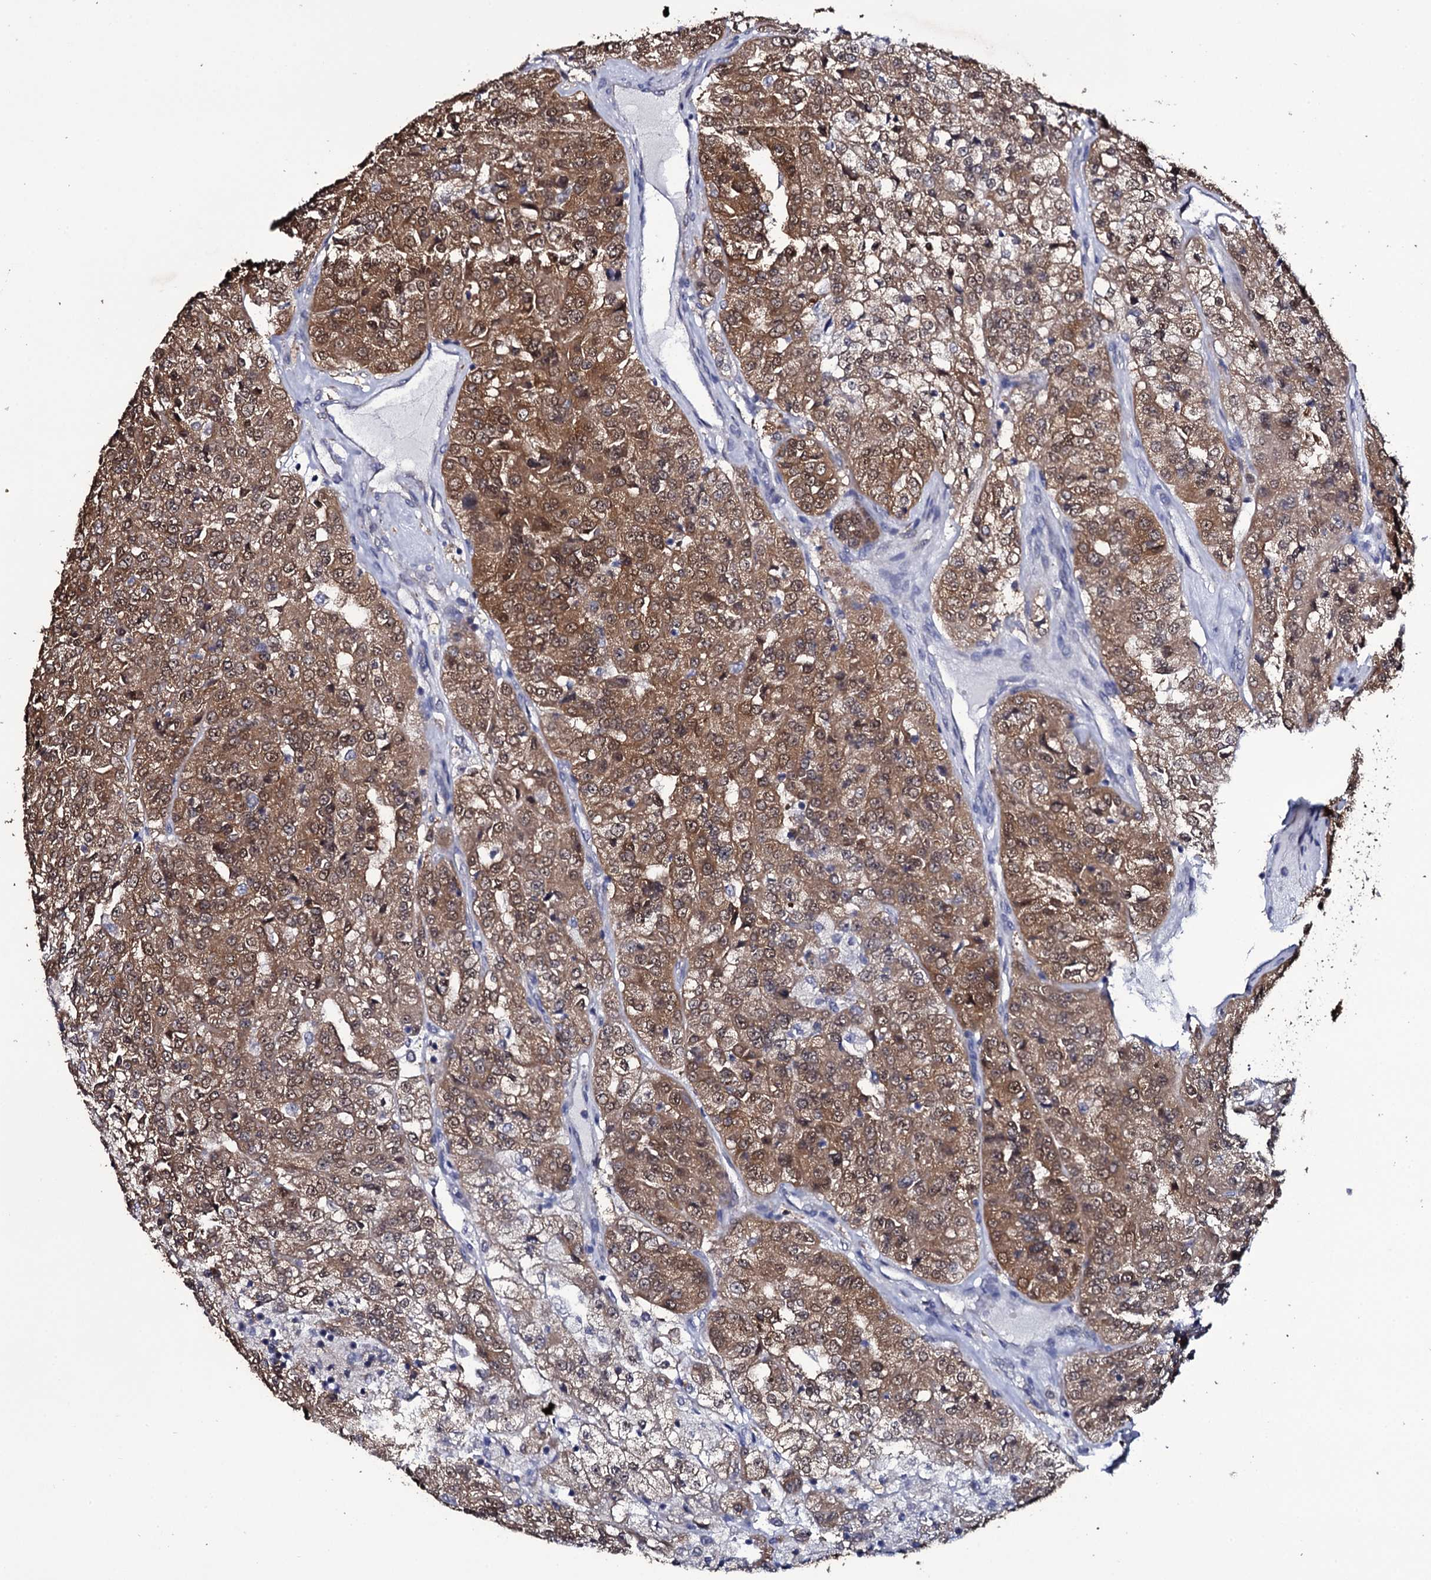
{"staining": {"intensity": "moderate", "quantity": ">75%", "location": "cytoplasmic/membranous,nuclear"}, "tissue": "renal cancer", "cell_type": "Tumor cells", "image_type": "cancer", "snomed": [{"axis": "morphology", "description": "Adenocarcinoma, NOS"}, {"axis": "topography", "description": "Kidney"}], "caption": "Renal cancer stained with DAB (3,3'-diaminobenzidine) immunohistochemistry shows medium levels of moderate cytoplasmic/membranous and nuclear staining in about >75% of tumor cells. (Stains: DAB in brown, nuclei in blue, Microscopy: brightfield microscopy at high magnification).", "gene": "CRYL1", "patient": {"sex": "female", "age": 63}}